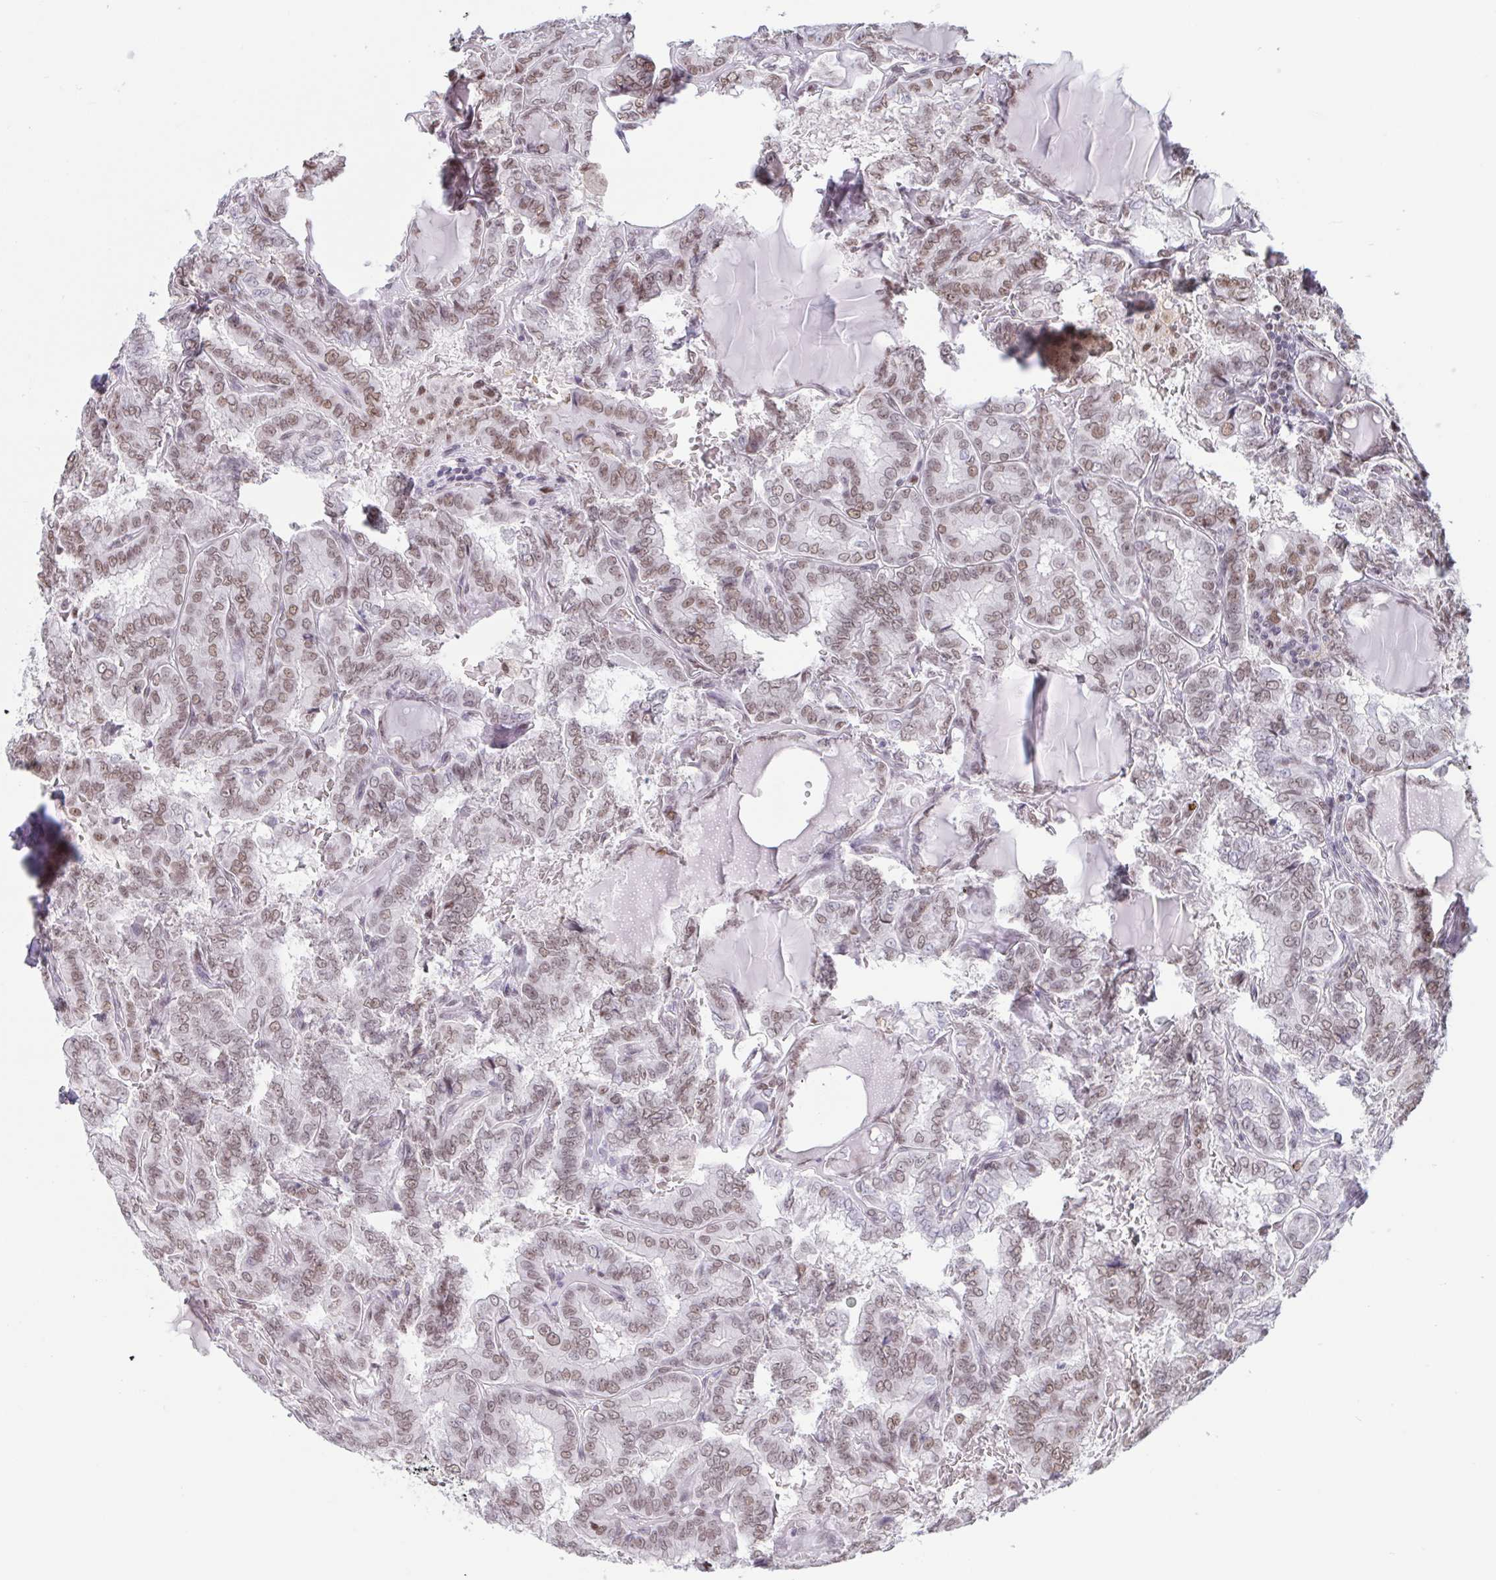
{"staining": {"intensity": "weak", "quantity": ">75%", "location": "nuclear"}, "tissue": "thyroid cancer", "cell_type": "Tumor cells", "image_type": "cancer", "snomed": [{"axis": "morphology", "description": "Papillary adenocarcinoma, NOS"}, {"axis": "topography", "description": "Thyroid gland"}], "caption": "Immunohistochemistry (DAB) staining of human thyroid cancer (papillary adenocarcinoma) displays weak nuclear protein positivity in approximately >75% of tumor cells.", "gene": "CBFA2T2", "patient": {"sex": "female", "age": 46}}